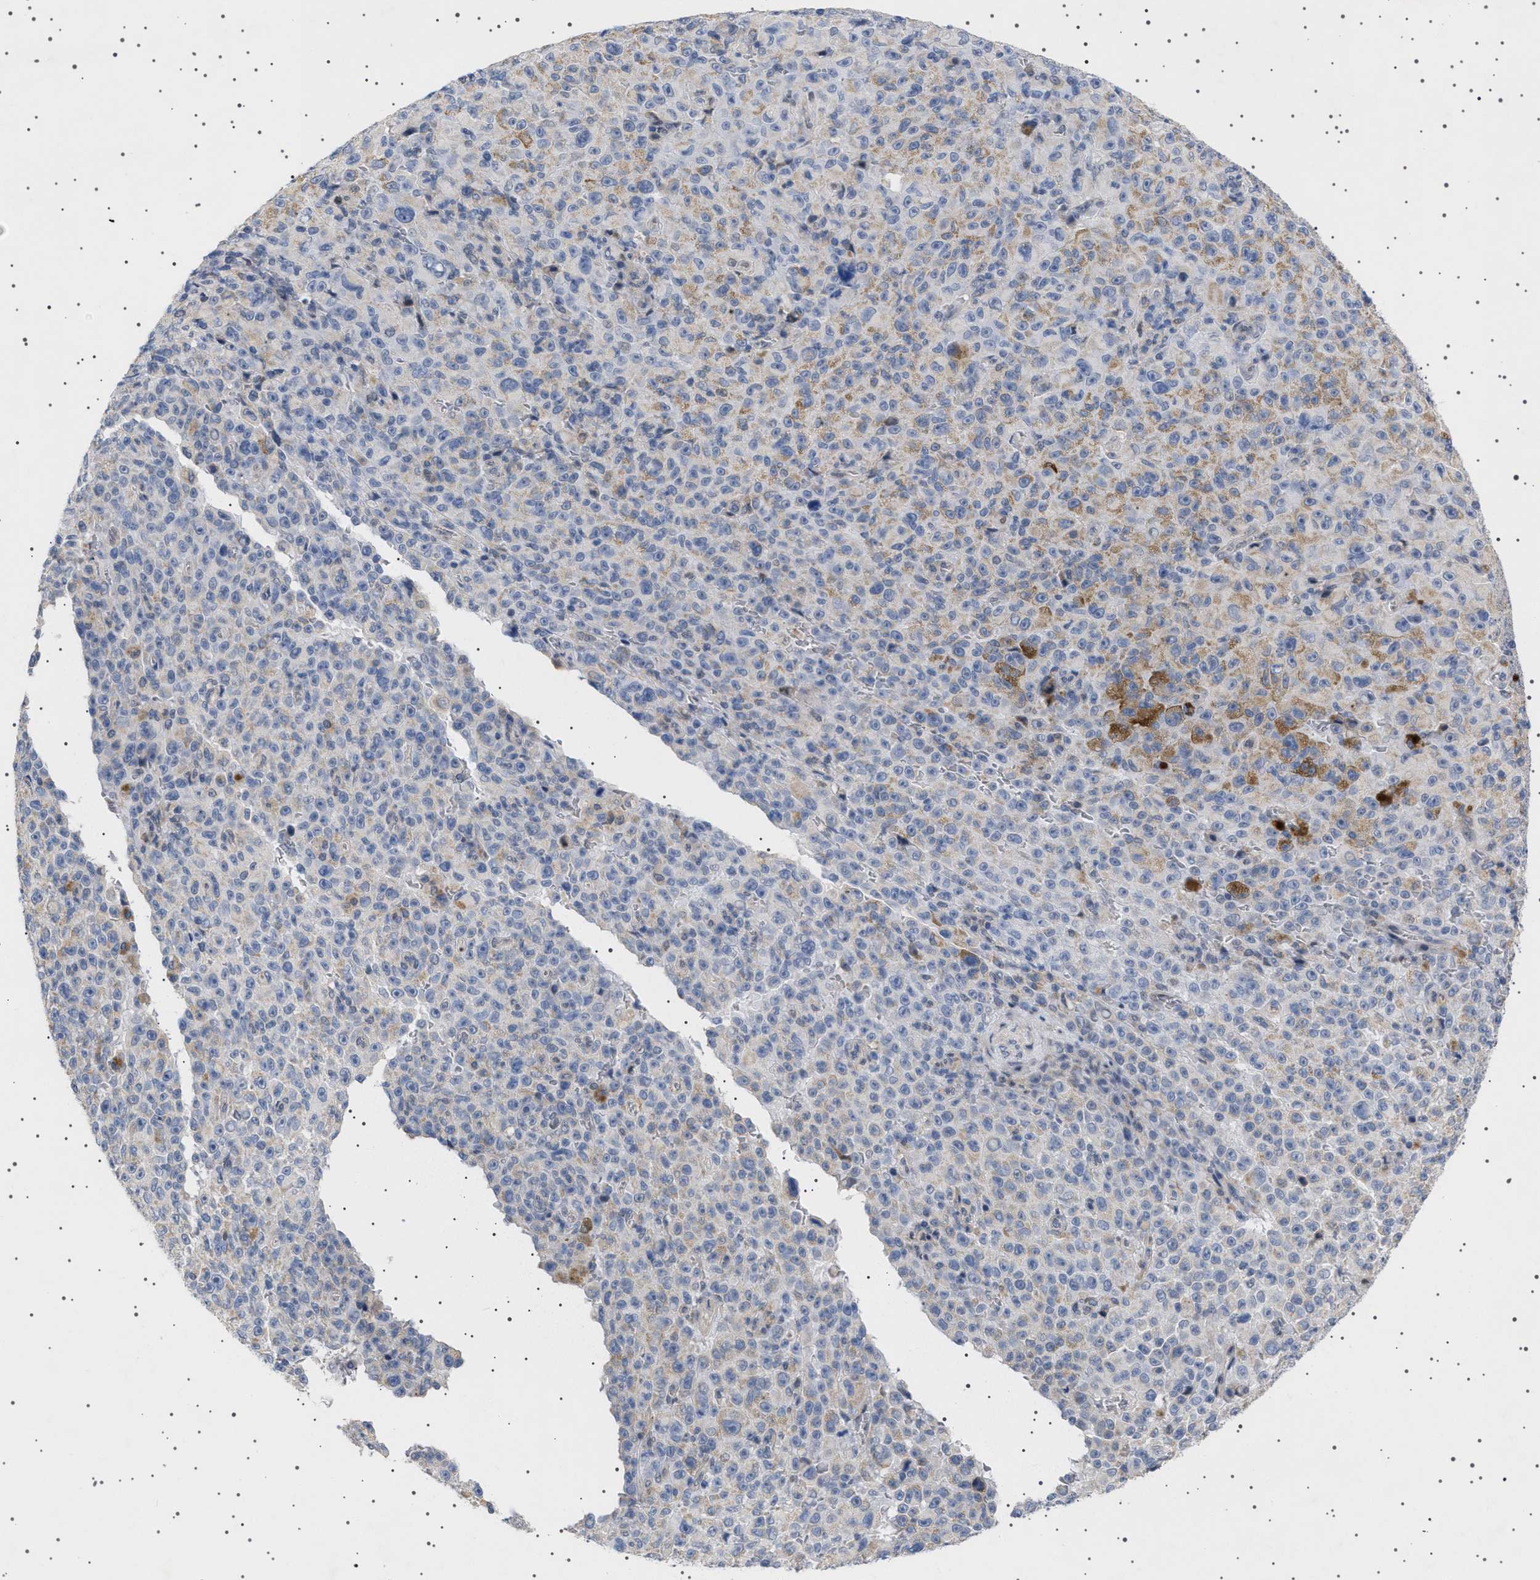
{"staining": {"intensity": "weak", "quantity": "<25%", "location": "cytoplasmic/membranous"}, "tissue": "melanoma", "cell_type": "Tumor cells", "image_type": "cancer", "snomed": [{"axis": "morphology", "description": "Malignant melanoma, NOS"}, {"axis": "topography", "description": "Skin"}], "caption": "The histopathology image reveals no staining of tumor cells in melanoma.", "gene": "HTR1A", "patient": {"sex": "female", "age": 82}}